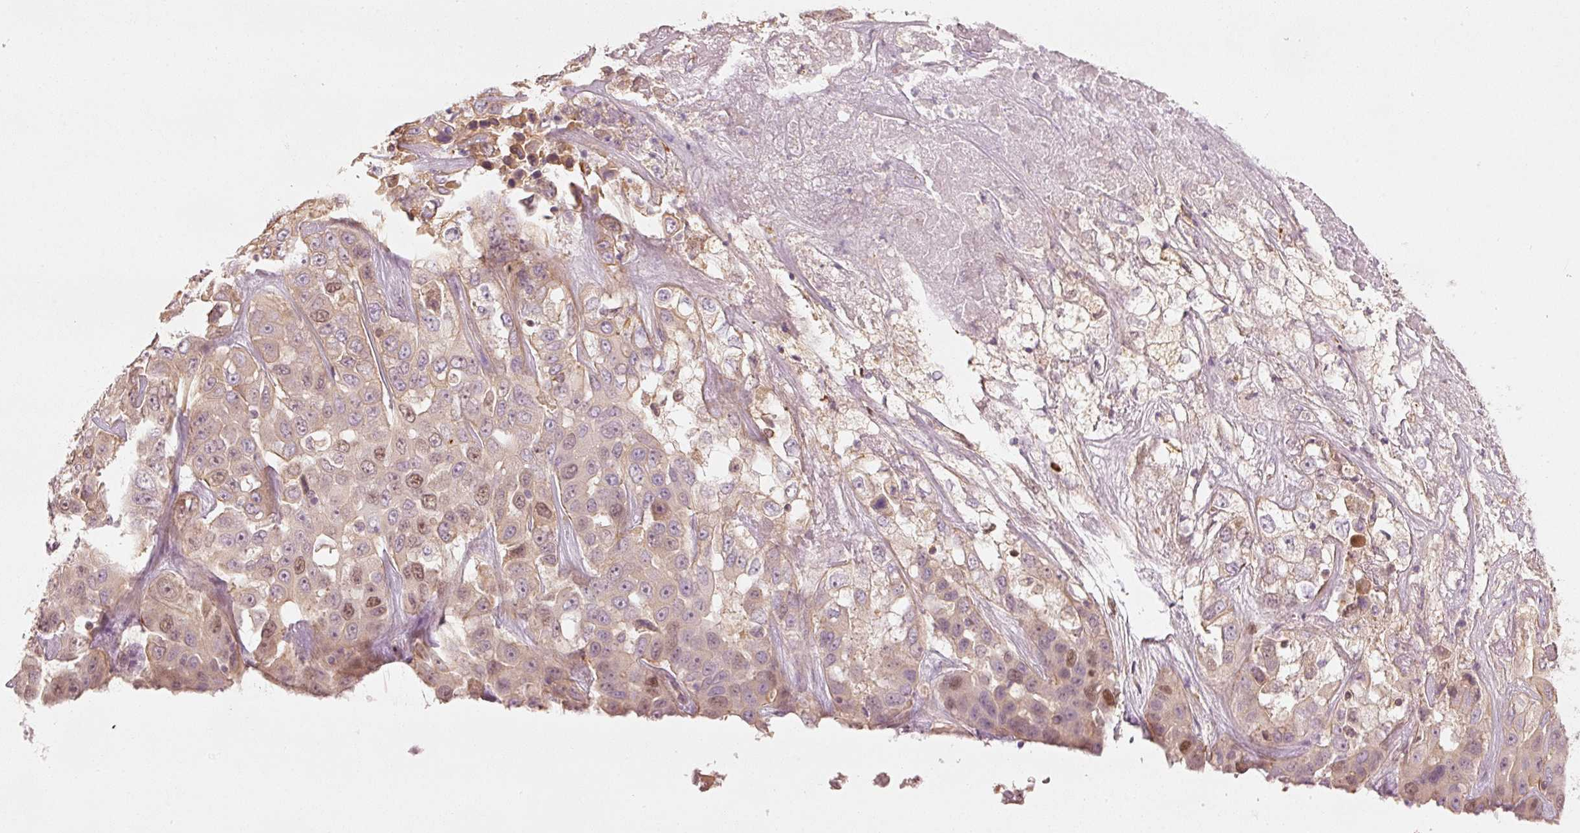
{"staining": {"intensity": "moderate", "quantity": "<25%", "location": "nuclear"}, "tissue": "liver cancer", "cell_type": "Tumor cells", "image_type": "cancer", "snomed": [{"axis": "morphology", "description": "Cholangiocarcinoma"}, {"axis": "topography", "description": "Liver"}], "caption": "This micrograph exhibits cholangiocarcinoma (liver) stained with immunohistochemistry (IHC) to label a protein in brown. The nuclear of tumor cells show moderate positivity for the protein. Nuclei are counter-stained blue.", "gene": "TREX2", "patient": {"sex": "female", "age": 52}}